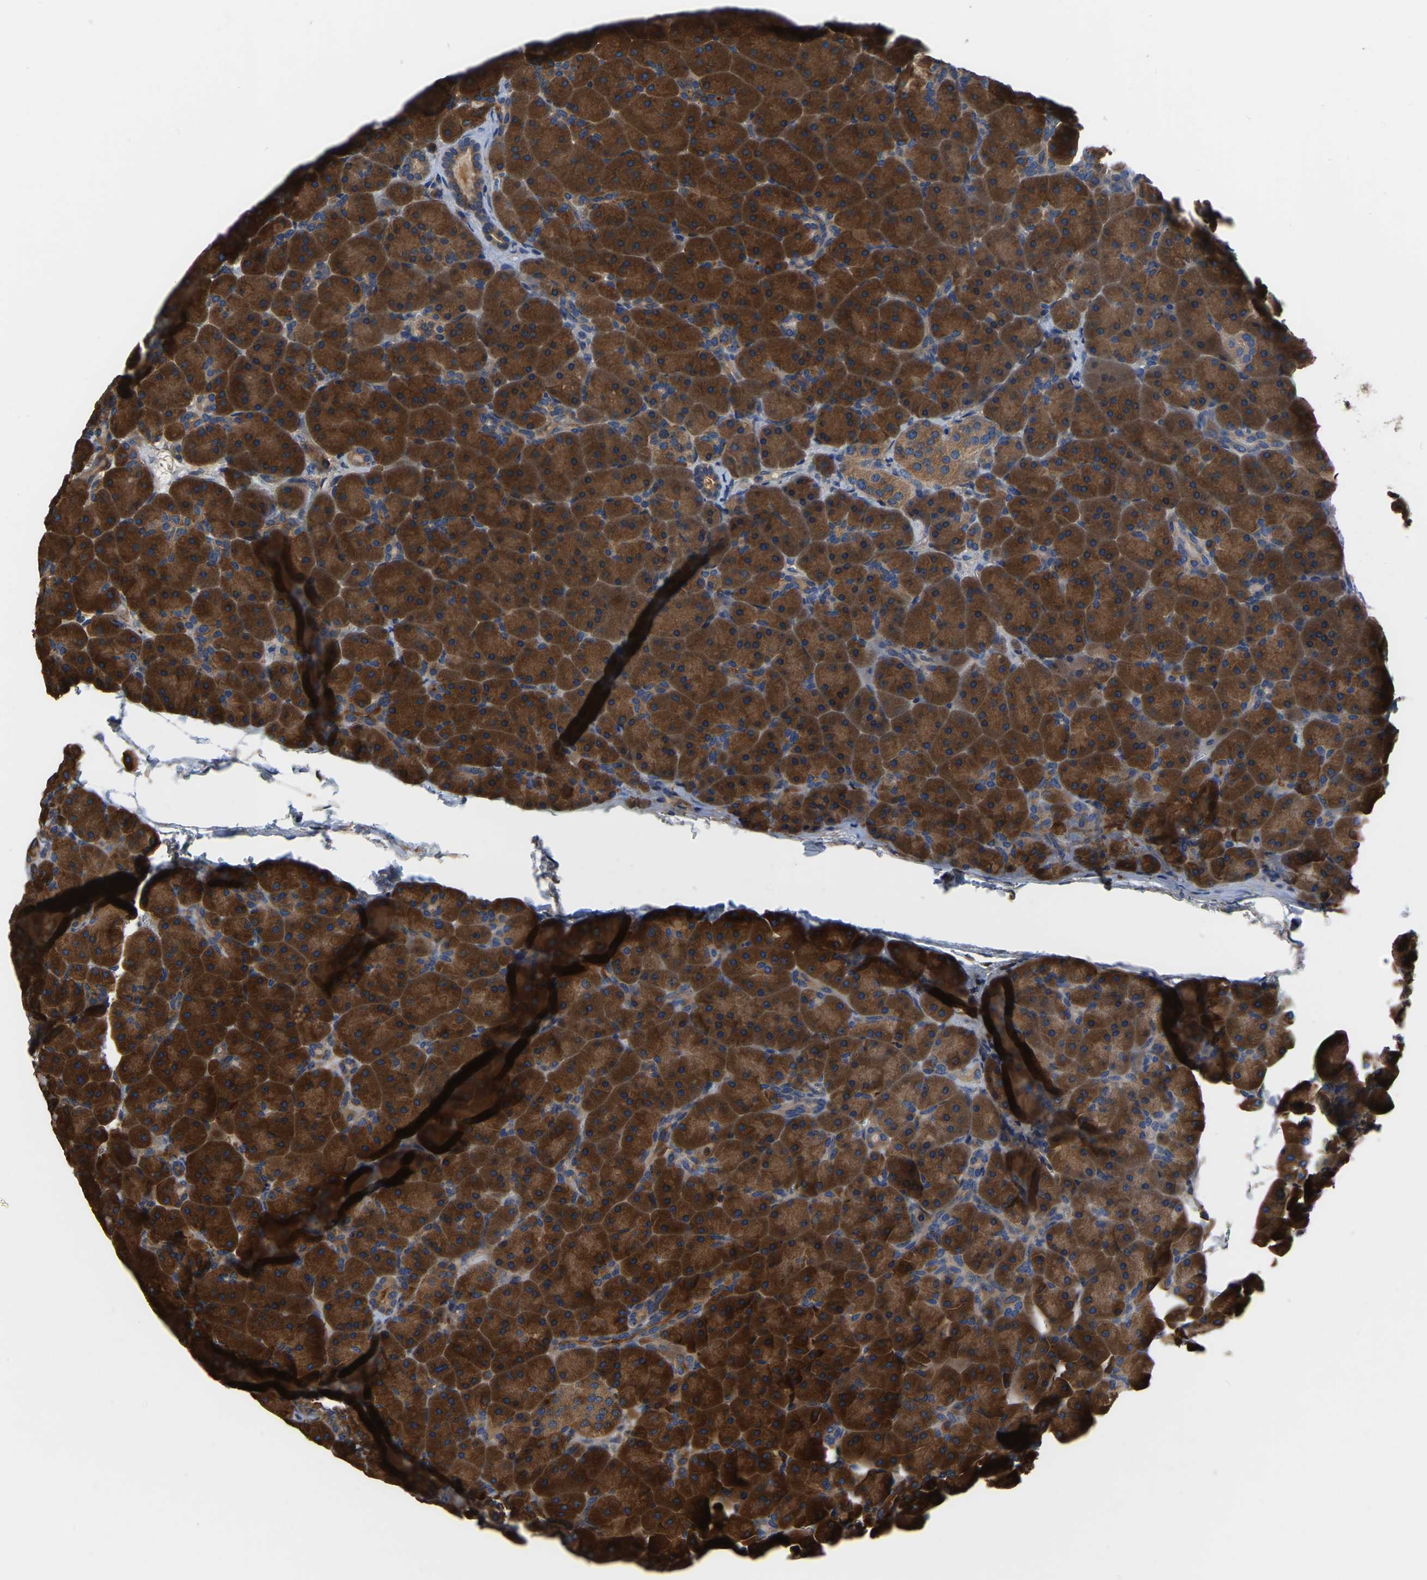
{"staining": {"intensity": "strong", "quantity": ">75%", "location": "cytoplasmic/membranous"}, "tissue": "pancreas", "cell_type": "Exocrine glandular cells", "image_type": "normal", "snomed": [{"axis": "morphology", "description": "Normal tissue, NOS"}, {"axis": "topography", "description": "Pancreas"}], "caption": "Exocrine glandular cells demonstrate high levels of strong cytoplasmic/membranous staining in about >75% of cells in benign human pancreas. (IHC, brightfield microscopy, high magnification).", "gene": "GARS1", "patient": {"sex": "male", "age": 66}}